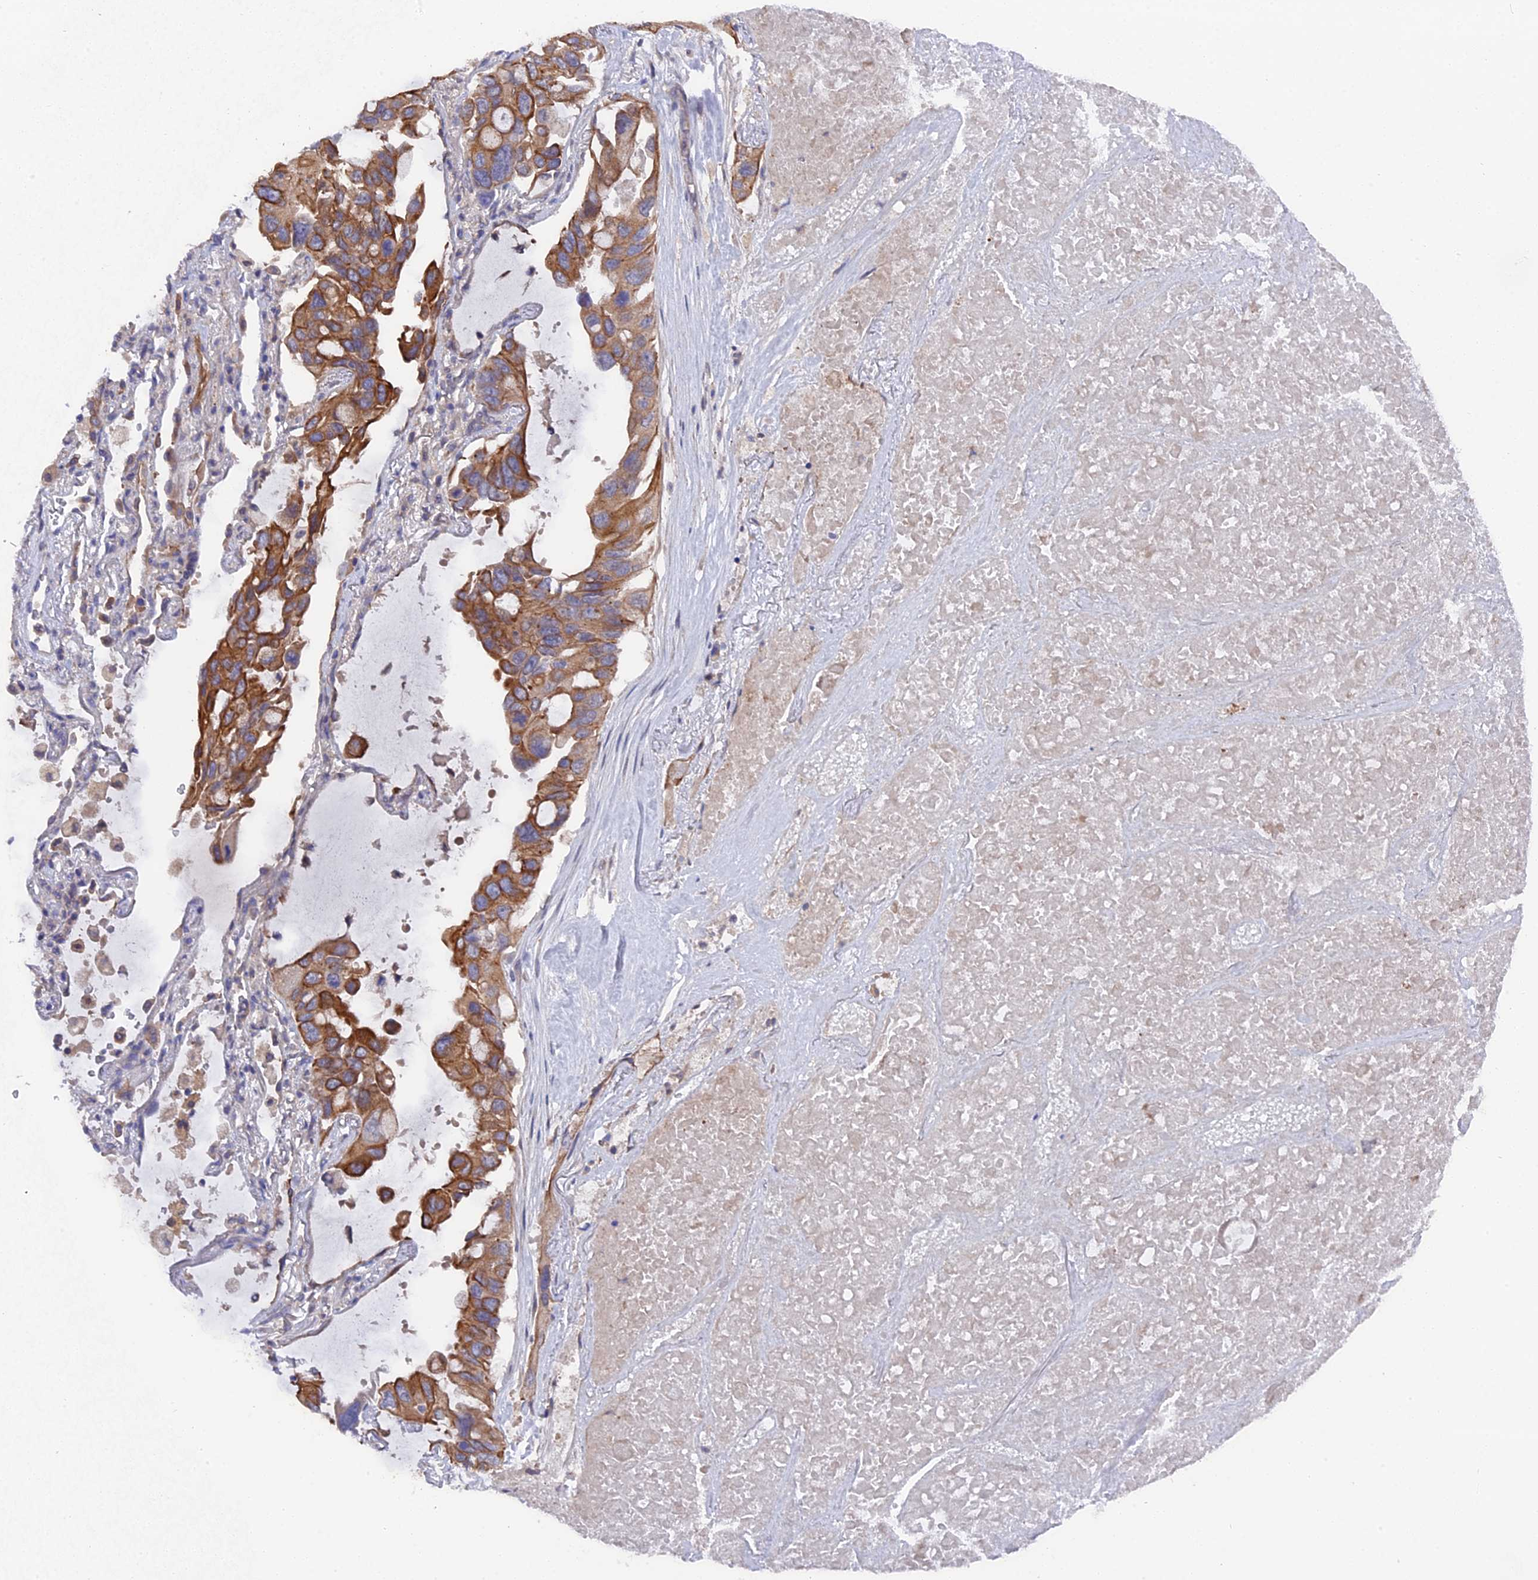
{"staining": {"intensity": "moderate", "quantity": ">75%", "location": "cytoplasmic/membranous"}, "tissue": "lung cancer", "cell_type": "Tumor cells", "image_type": "cancer", "snomed": [{"axis": "morphology", "description": "Squamous cell carcinoma, NOS"}, {"axis": "topography", "description": "Lung"}], "caption": "Immunohistochemistry (IHC) of lung cancer (squamous cell carcinoma) exhibits medium levels of moderate cytoplasmic/membranous staining in approximately >75% of tumor cells.", "gene": "ZCCHC2", "patient": {"sex": "female", "age": 73}}